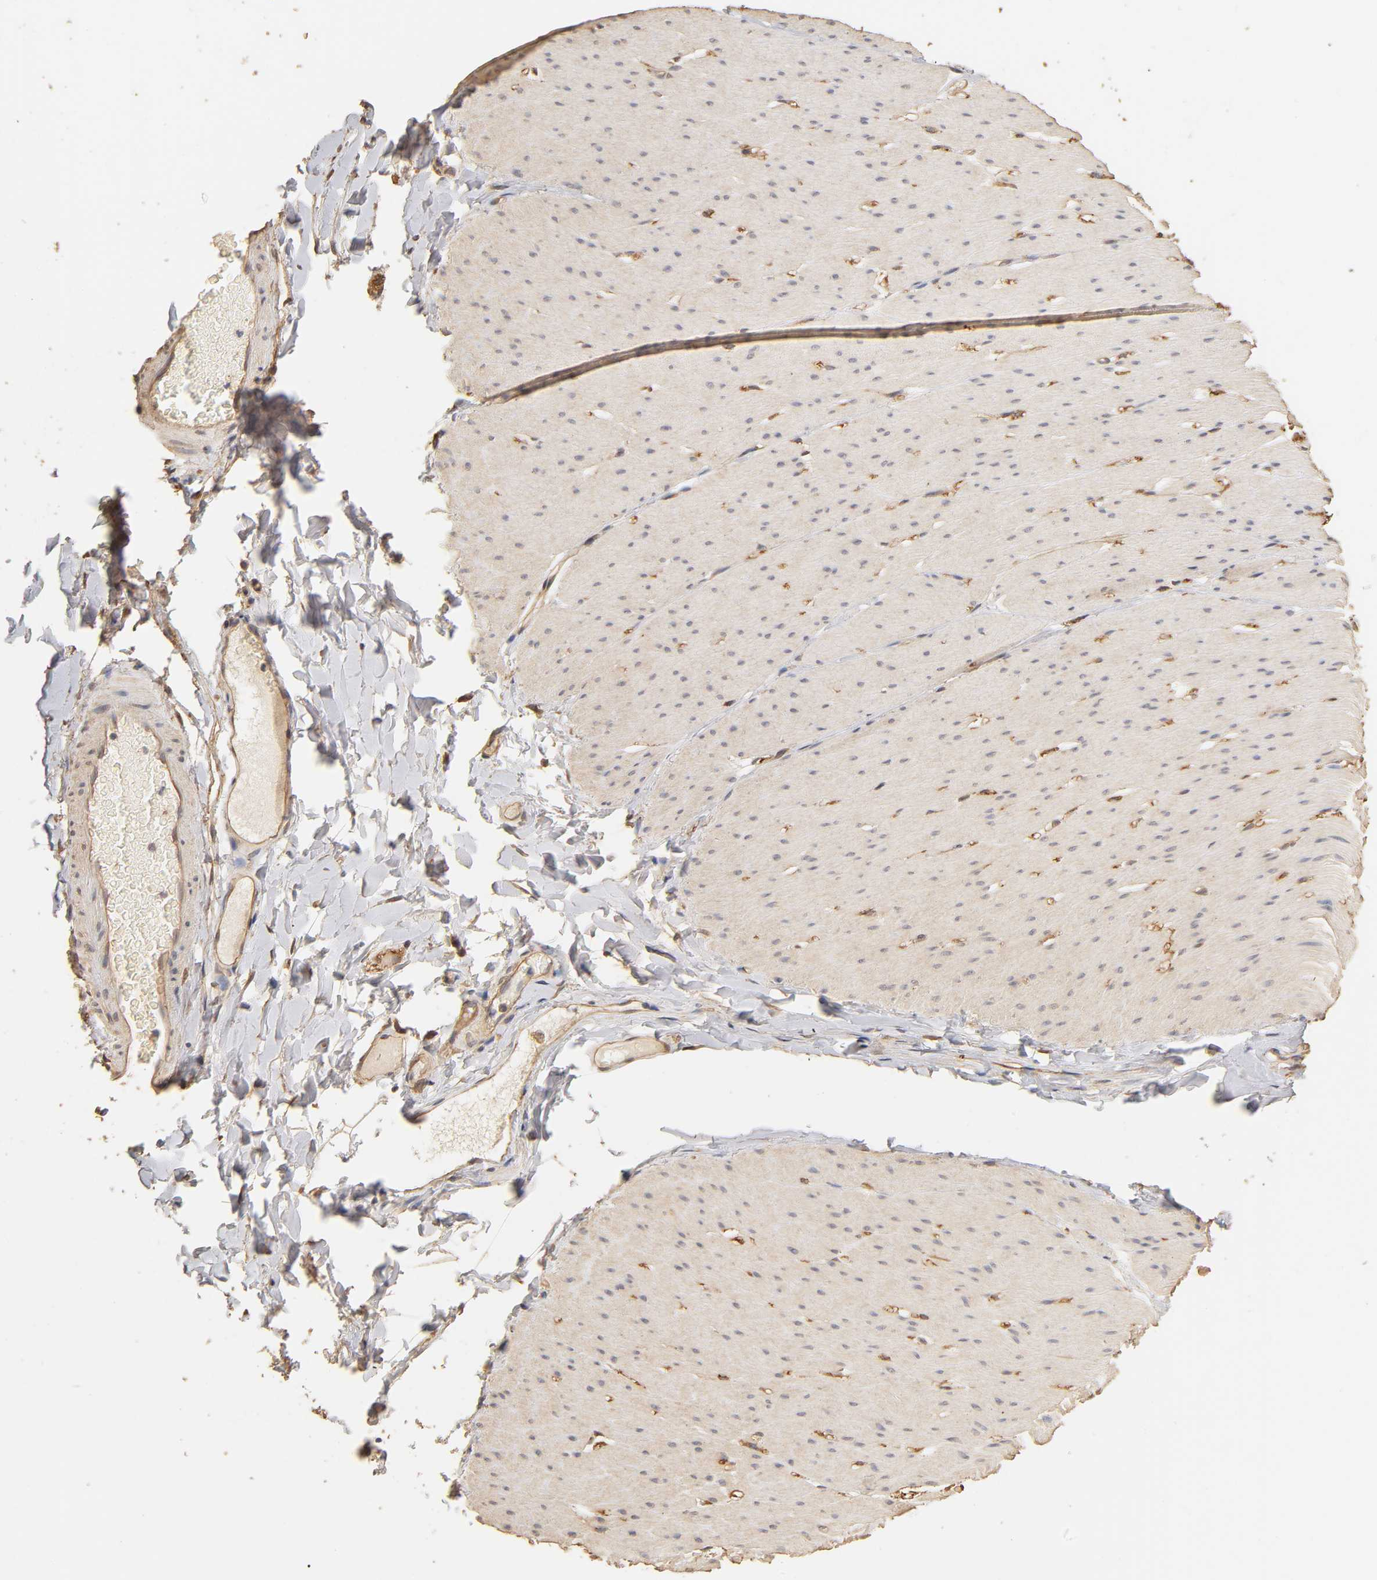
{"staining": {"intensity": "negative", "quantity": "none", "location": "none"}, "tissue": "smooth muscle", "cell_type": "Smooth muscle cells", "image_type": "normal", "snomed": [{"axis": "morphology", "description": "Normal tissue, NOS"}, {"axis": "topography", "description": "Smooth muscle"}, {"axis": "topography", "description": "Colon"}], "caption": "The image exhibits no staining of smooth muscle cells in benign smooth muscle. (IHC, brightfield microscopy, high magnification).", "gene": "VSIG4", "patient": {"sex": "male", "age": 67}}